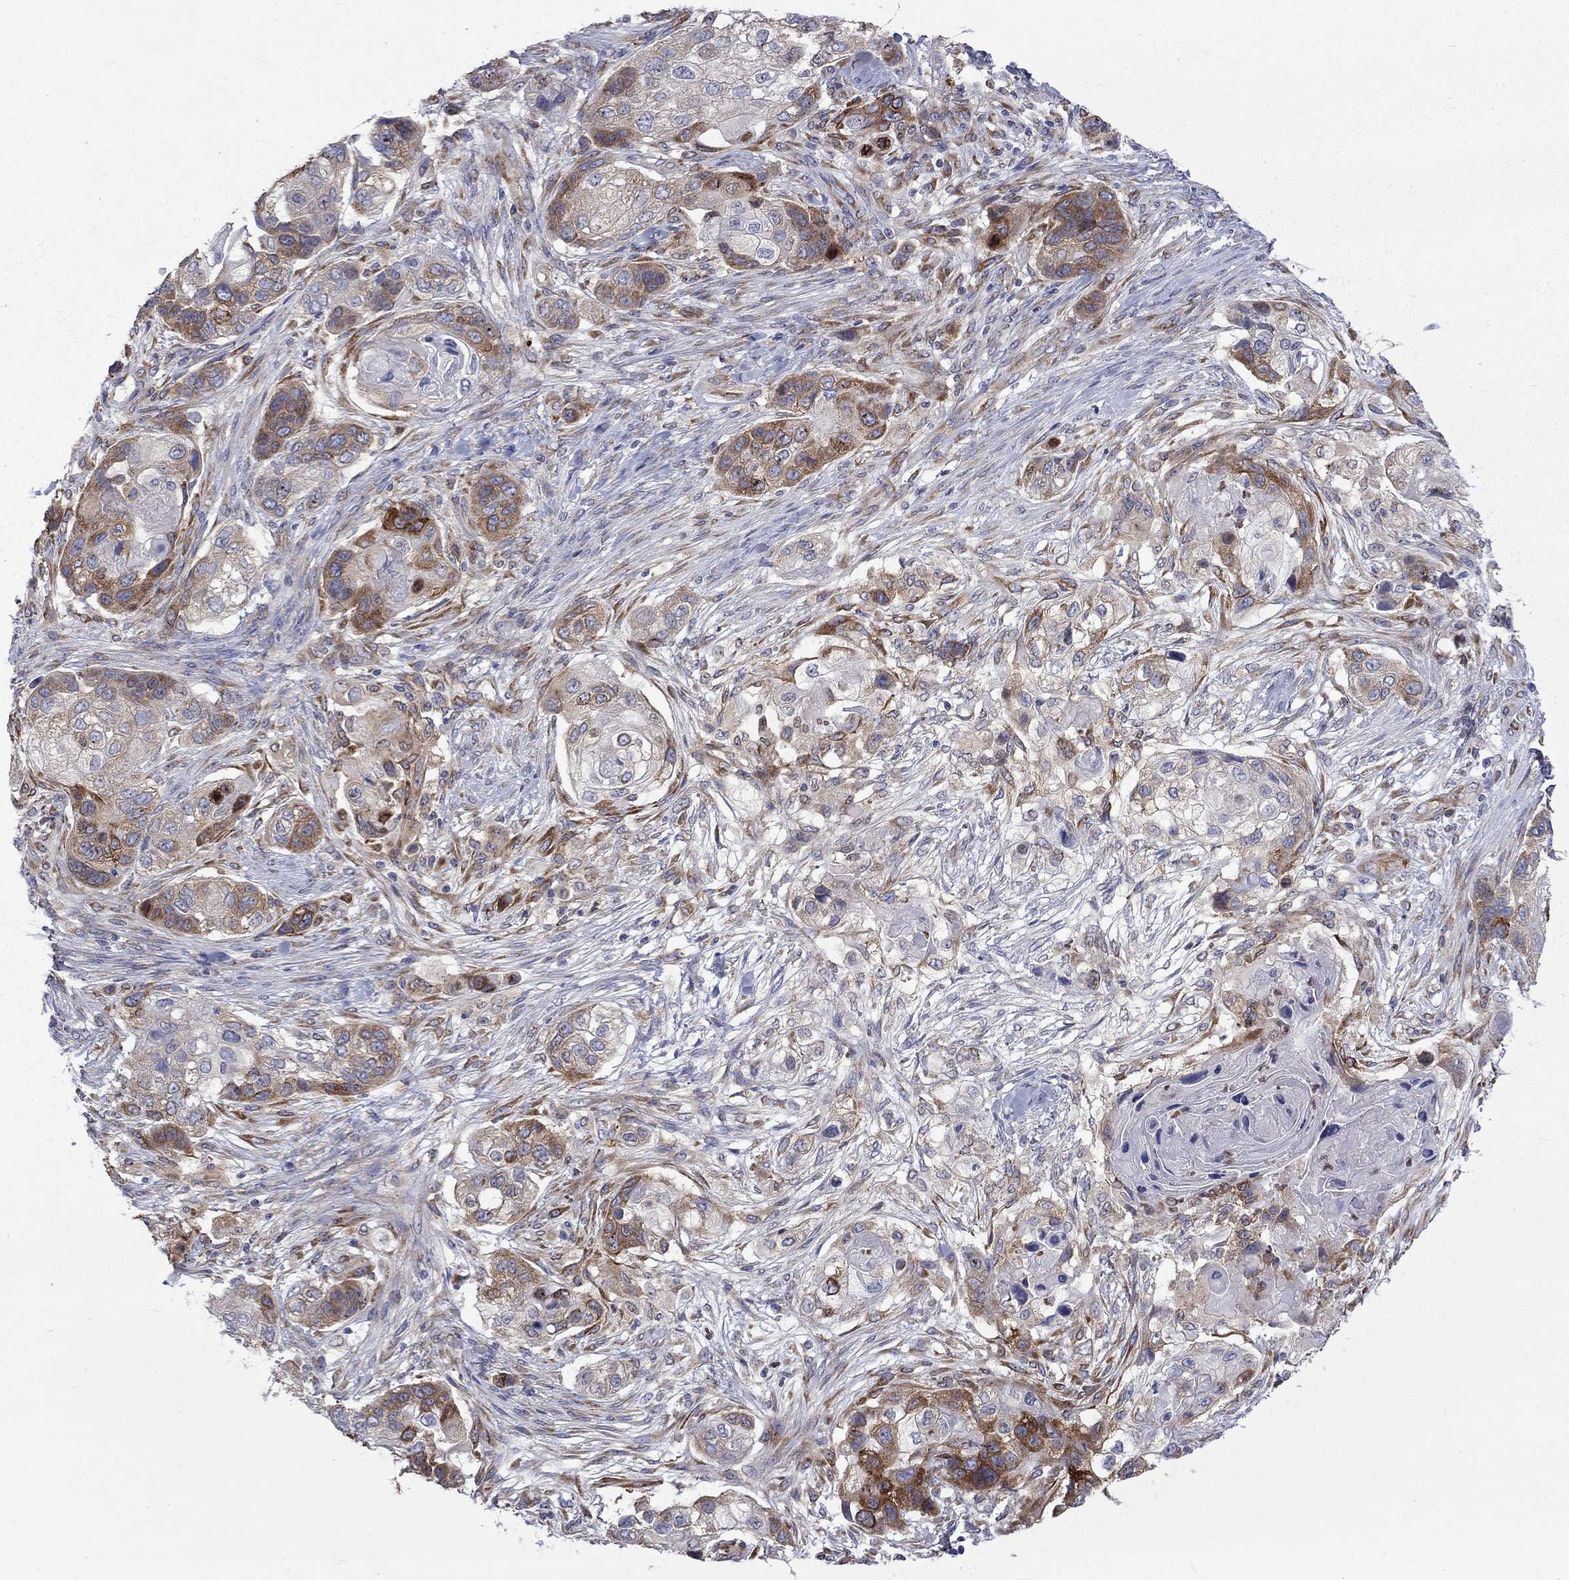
{"staining": {"intensity": "moderate", "quantity": ">75%", "location": "cytoplasmic/membranous"}, "tissue": "lung cancer", "cell_type": "Tumor cells", "image_type": "cancer", "snomed": [{"axis": "morphology", "description": "Squamous cell carcinoma, NOS"}, {"axis": "topography", "description": "Lung"}], "caption": "High-magnification brightfield microscopy of lung squamous cell carcinoma stained with DAB (brown) and counterstained with hematoxylin (blue). tumor cells exhibit moderate cytoplasmic/membranous positivity is appreciated in approximately>75% of cells.", "gene": "PABPC4", "patient": {"sex": "male", "age": 69}}